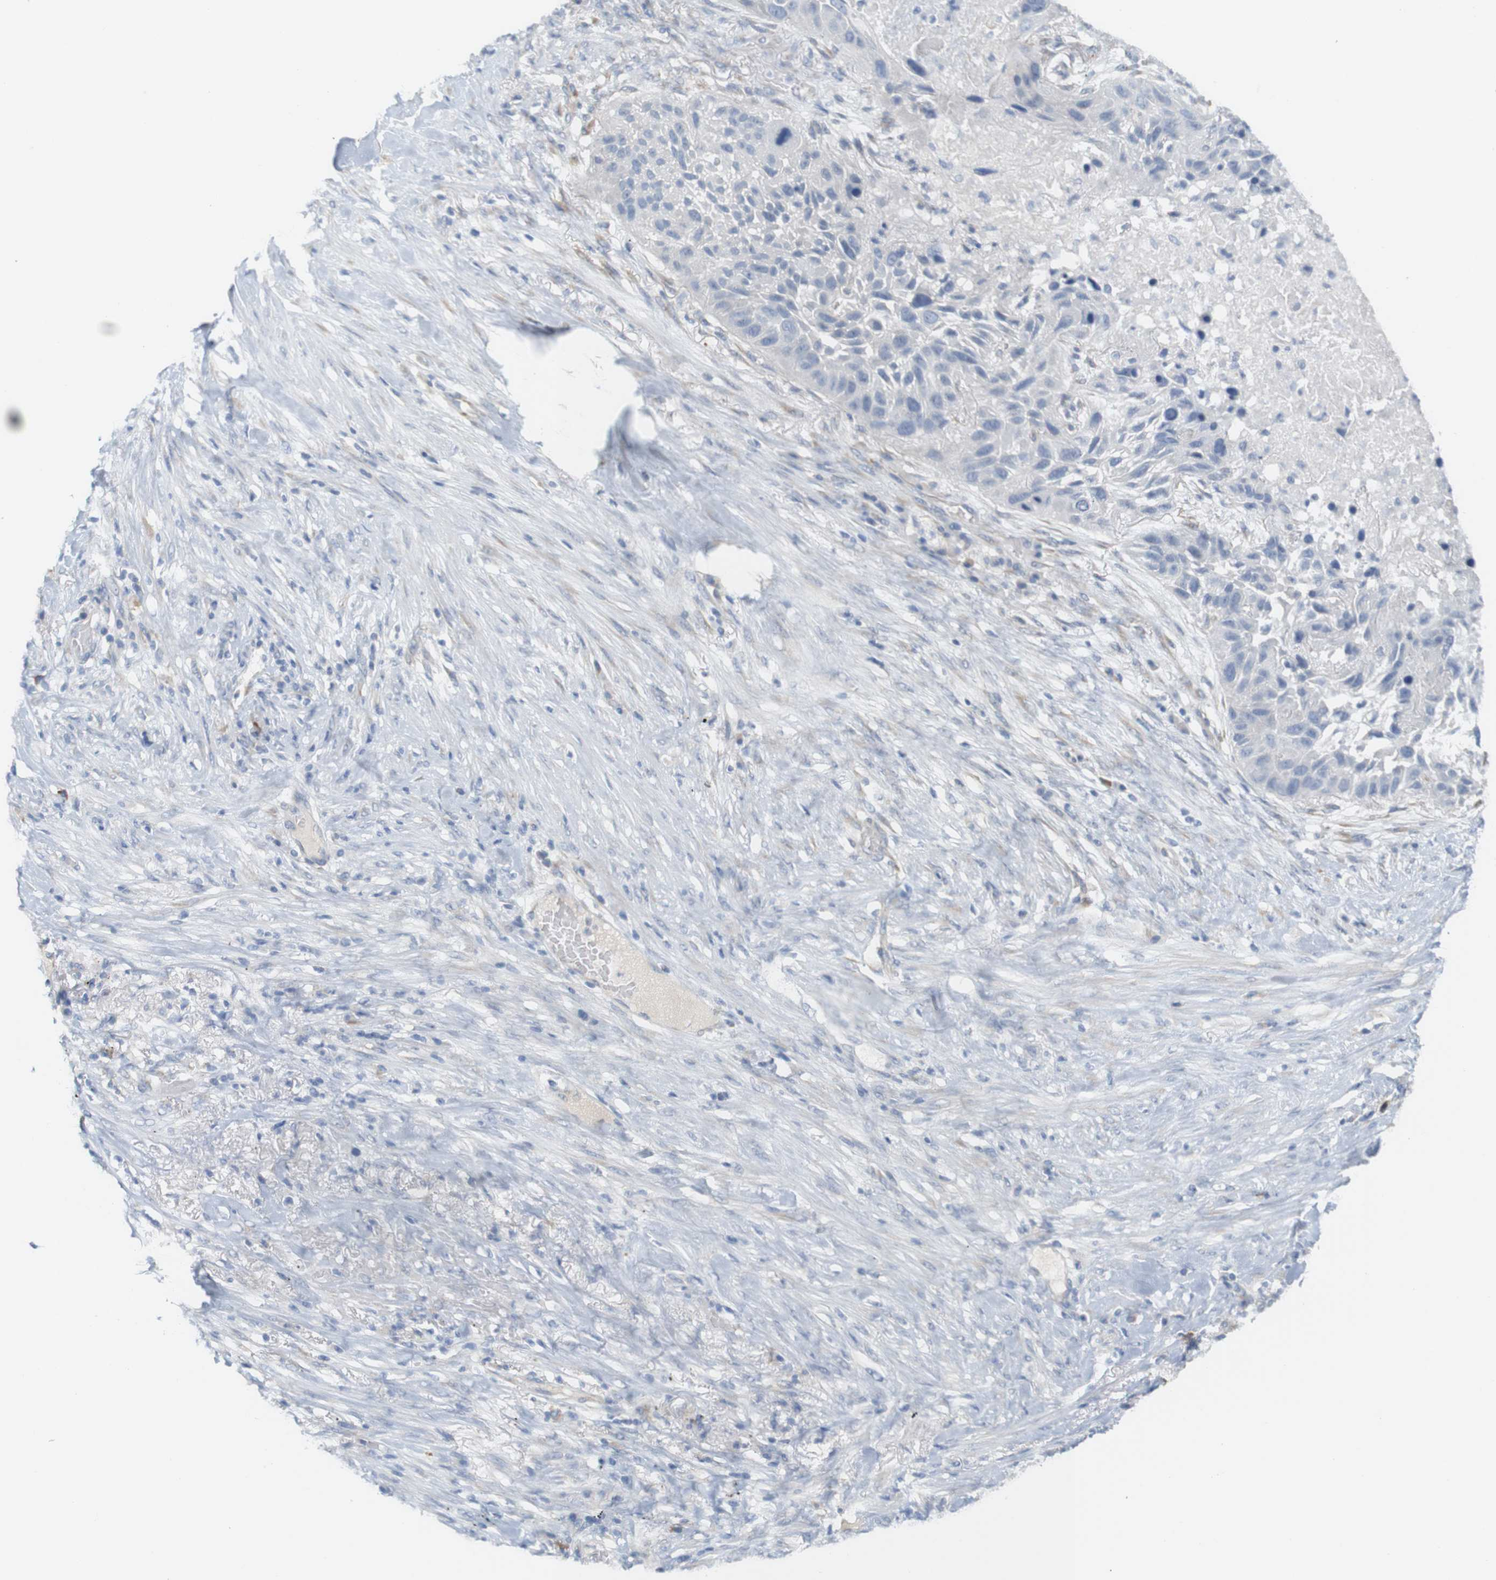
{"staining": {"intensity": "negative", "quantity": "none", "location": "none"}, "tissue": "lung cancer", "cell_type": "Tumor cells", "image_type": "cancer", "snomed": [{"axis": "morphology", "description": "Squamous cell carcinoma, NOS"}, {"axis": "topography", "description": "Lung"}], "caption": "Tumor cells show no significant staining in squamous cell carcinoma (lung).", "gene": "RGS9", "patient": {"sex": "male", "age": 57}}